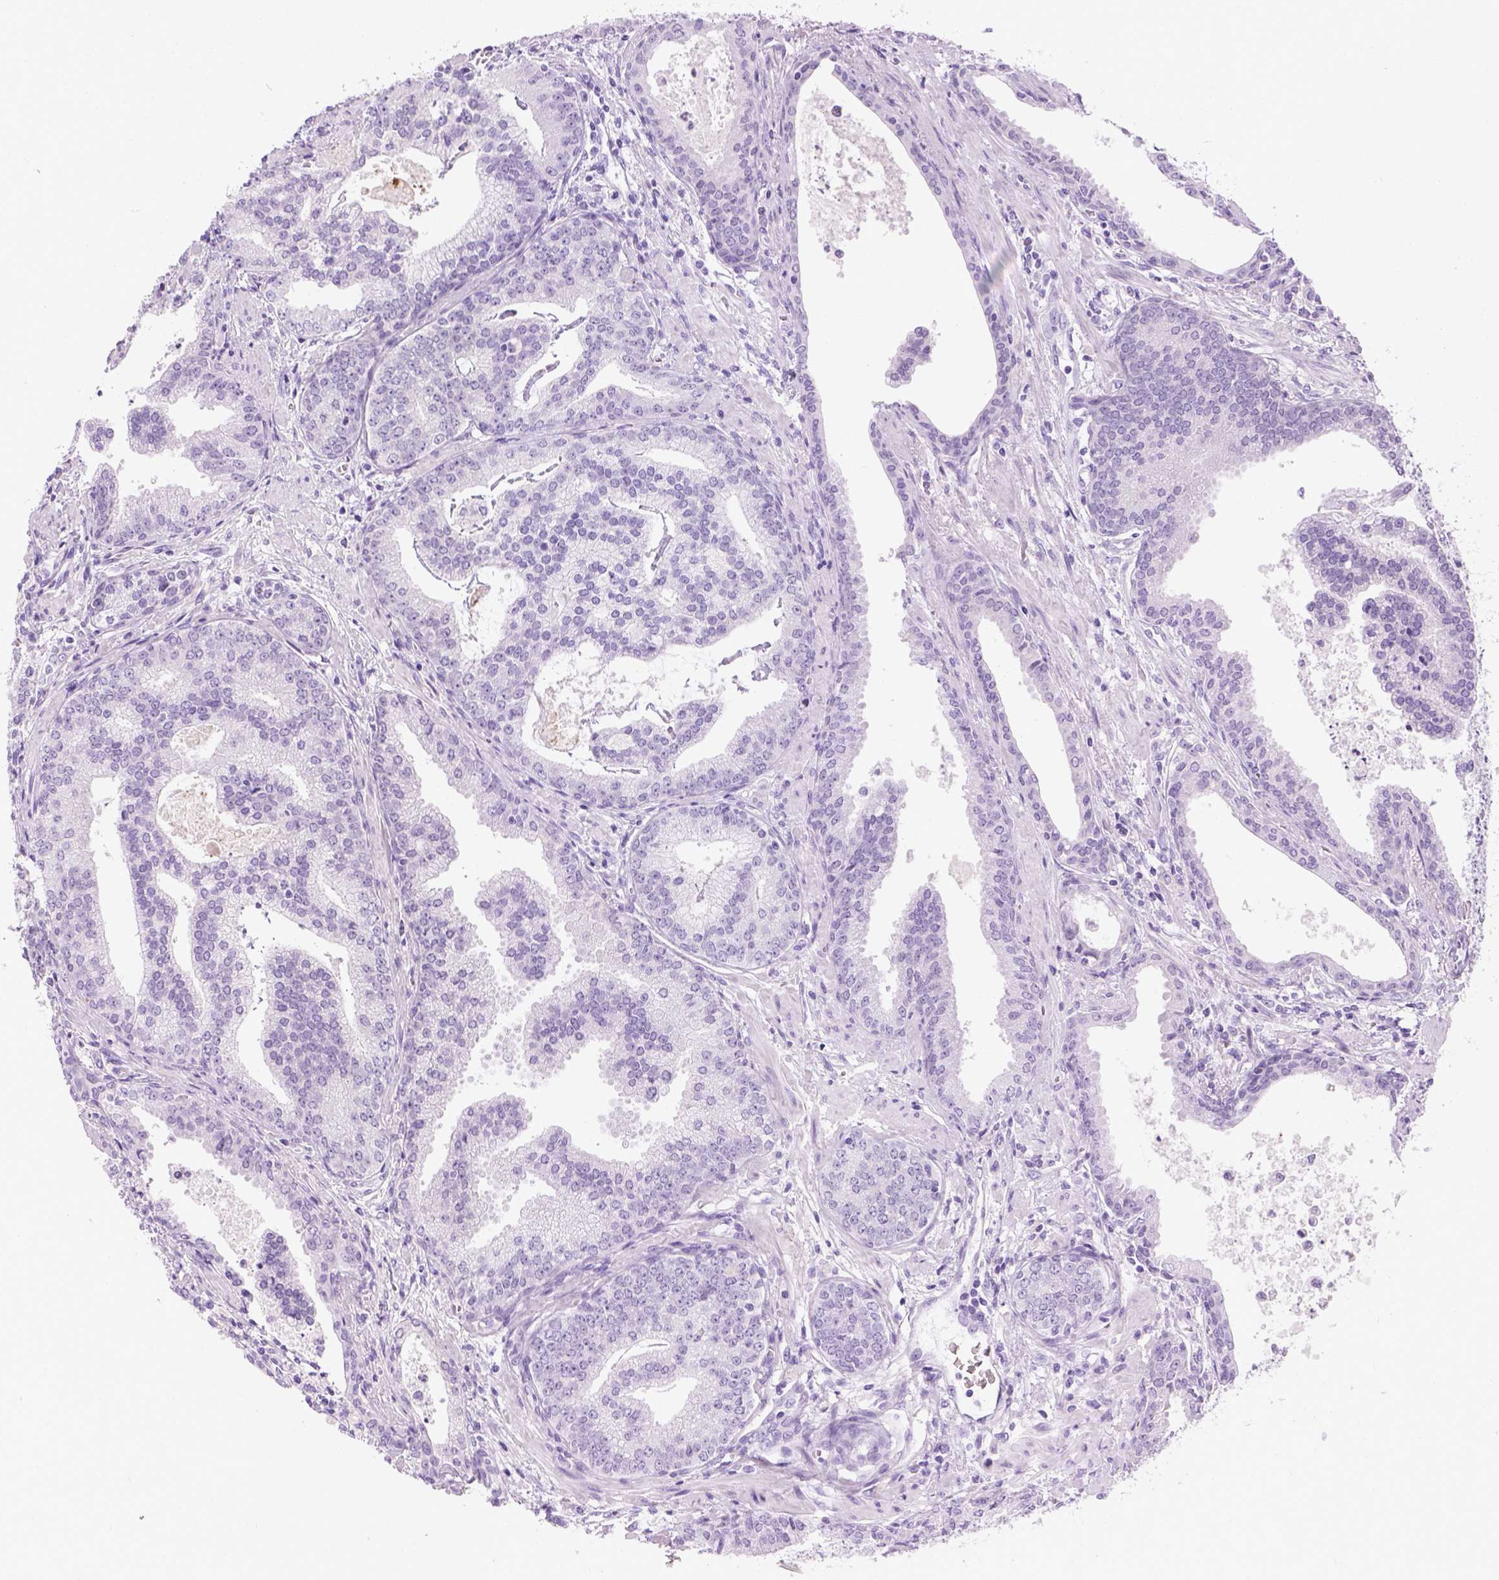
{"staining": {"intensity": "negative", "quantity": "none", "location": "none"}, "tissue": "prostate cancer", "cell_type": "Tumor cells", "image_type": "cancer", "snomed": [{"axis": "morphology", "description": "Adenocarcinoma, NOS"}, {"axis": "topography", "description": "Prostate"}], "caption": "Image shows no significant protein positivity in tumor cells of adenocarcinoma (prostate).", "gene": "TMEM38A", "patient": {"sex": "male", "age": 64}}